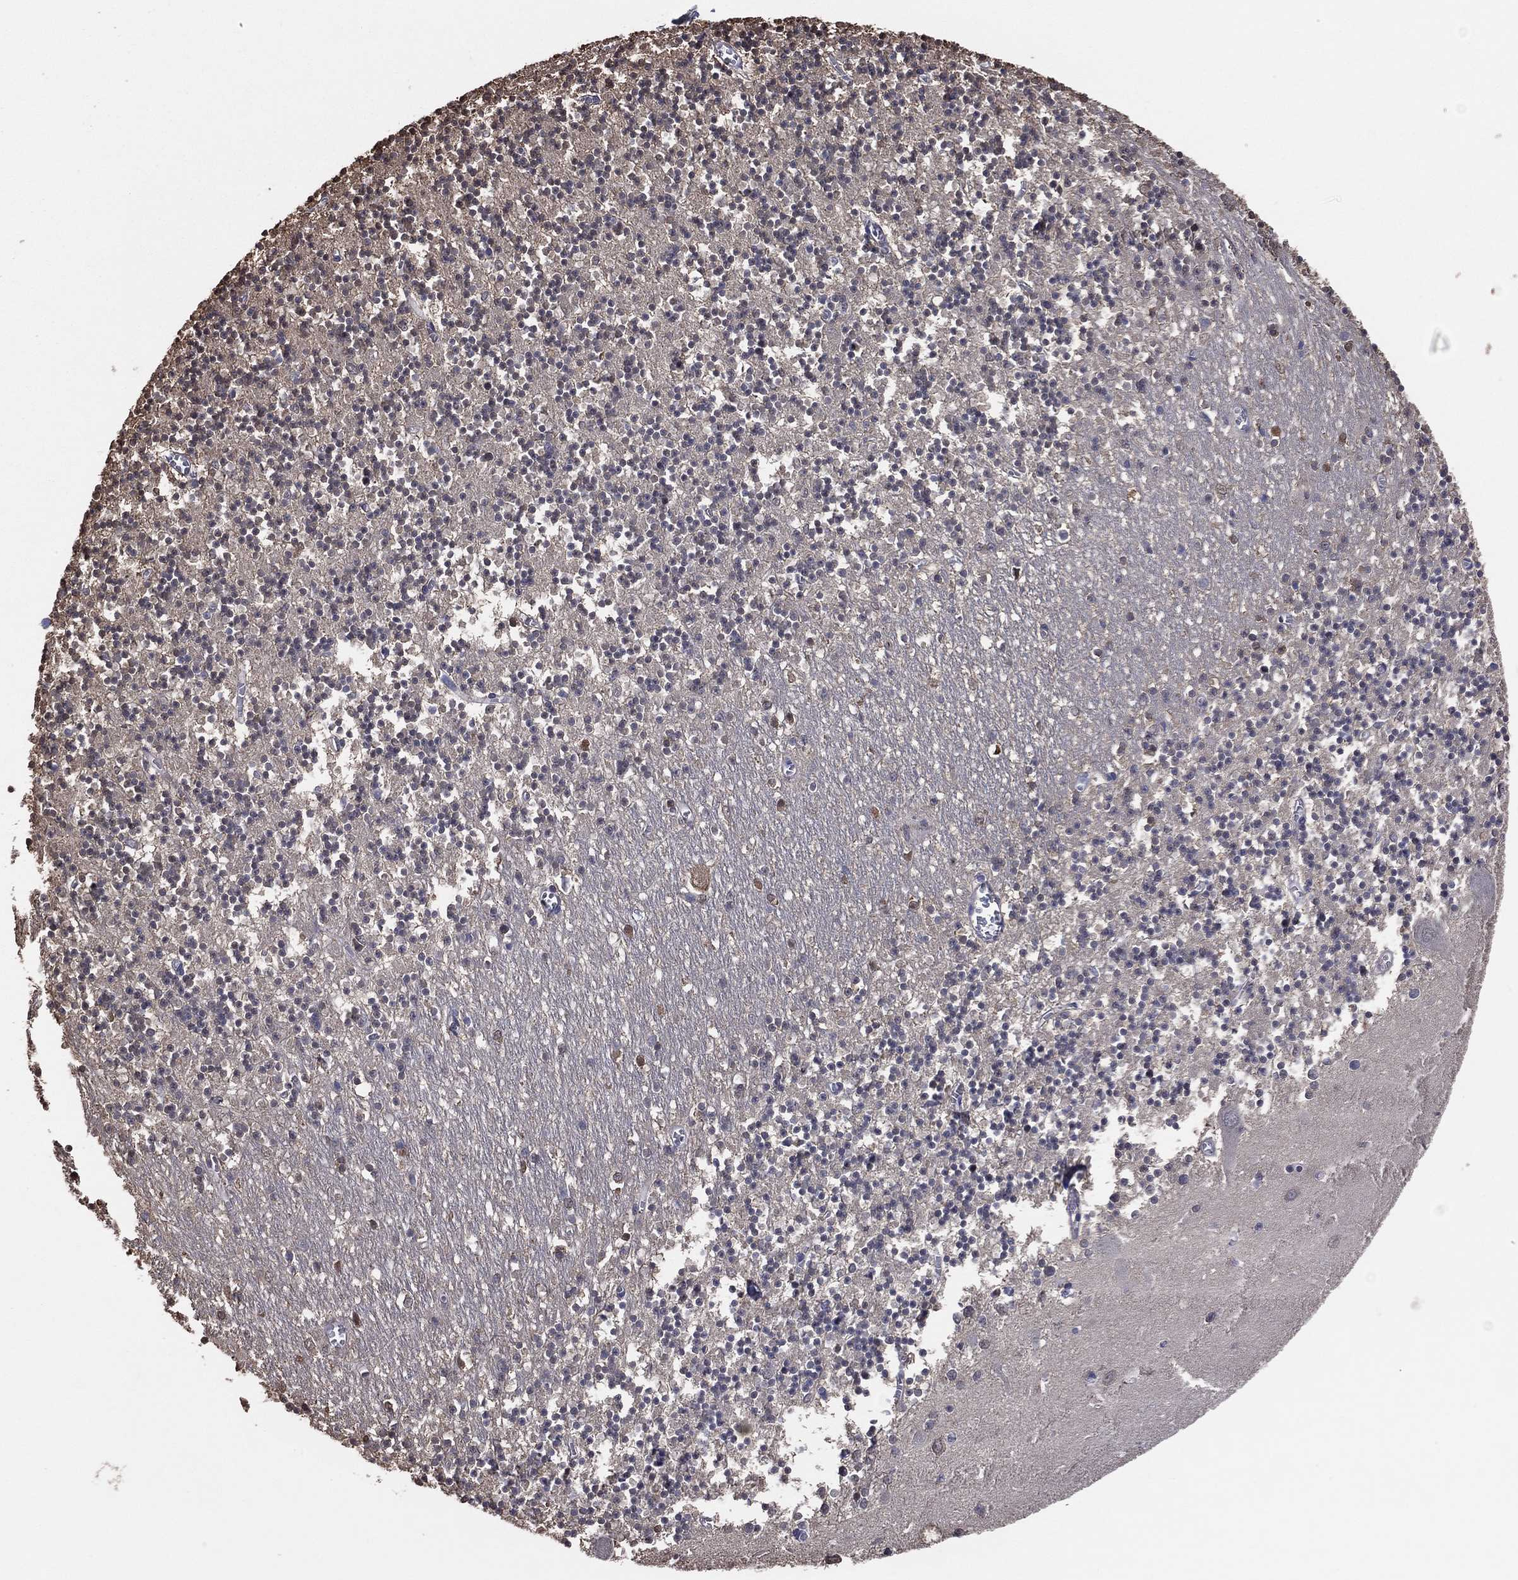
{"staining": {"intensity": "negative", "quantity": "none", "location": "none"}, "tissue": "cerebellum", "cell_type": "Cells in granular layer", "image_type": "normal", "snomed": [{"axis": "morphology", "description": "Normal tissue, NOS"}, {"axis": "topography", "description": "Cerebellum"}], "caption": "Cells in granular layer show no significant expression in normal cerebellum. (DAB IHC visualized using brightfield microscopy, high magnification).", "gene": "GAPDH", "patient": {"sex": "female", "age": 64}}